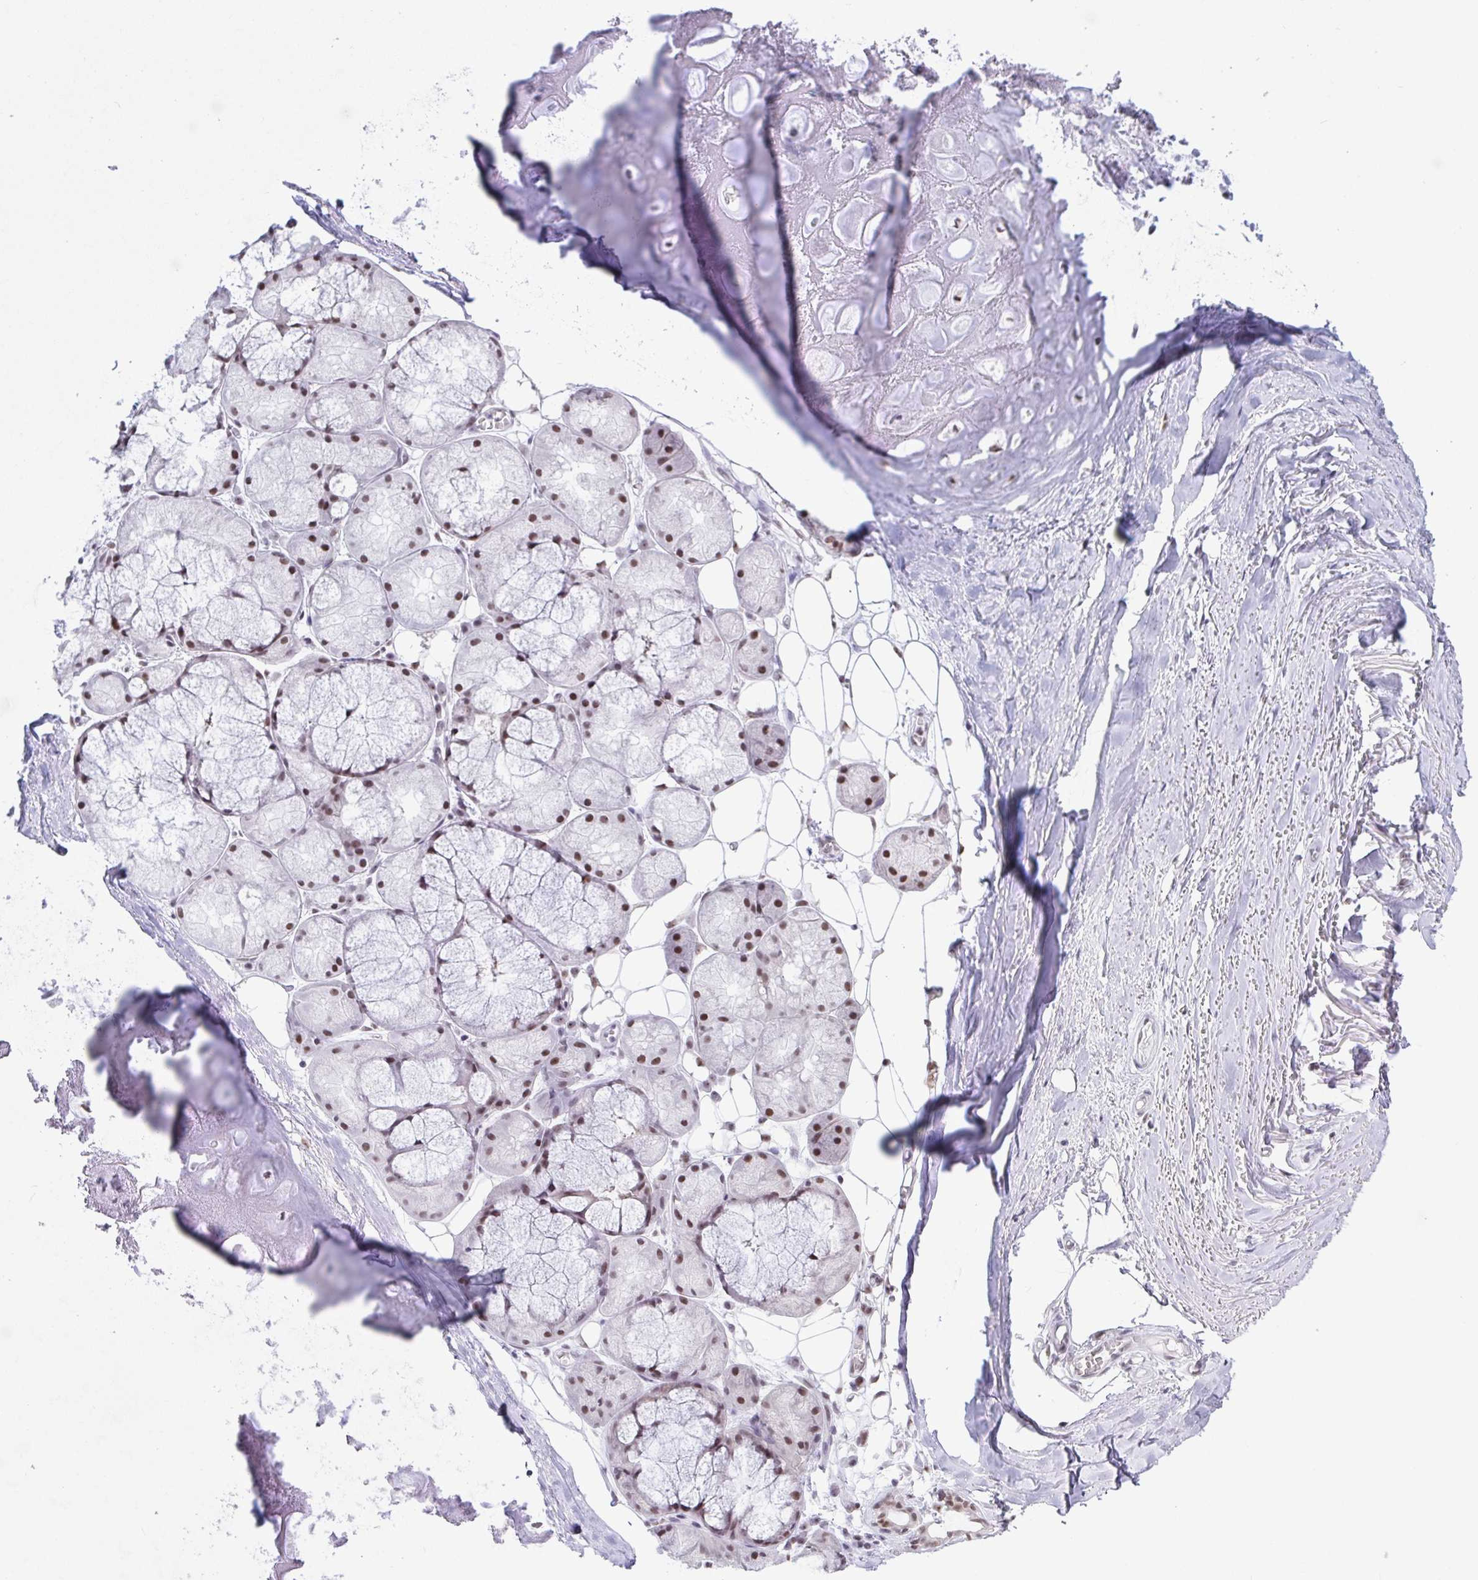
{"staining": {"intensity": "negative", "quantity": "none", "location": "none"}, "tissue": "adipose tissue", "cell_type": "Adipocytes", "image_type": "normal", "snomed": [{"axis": "morphology", "description": "Normal tissue, NOS"}, {"axis": "topography", "description": "Lymph node"}, {"axis": "topography", "description": "Cartilage tissue"}, {"axis": "topography", "description": "Nasopharynx"}], "caption": "The immunohistochemistry image has no significant expression in adipocytes of adipose tissue. (DAB IHC visualized using brightfield microscopy, high magnification).", "gene": "SUPT16H", "patient": {"sex": "male", "age": 63}}